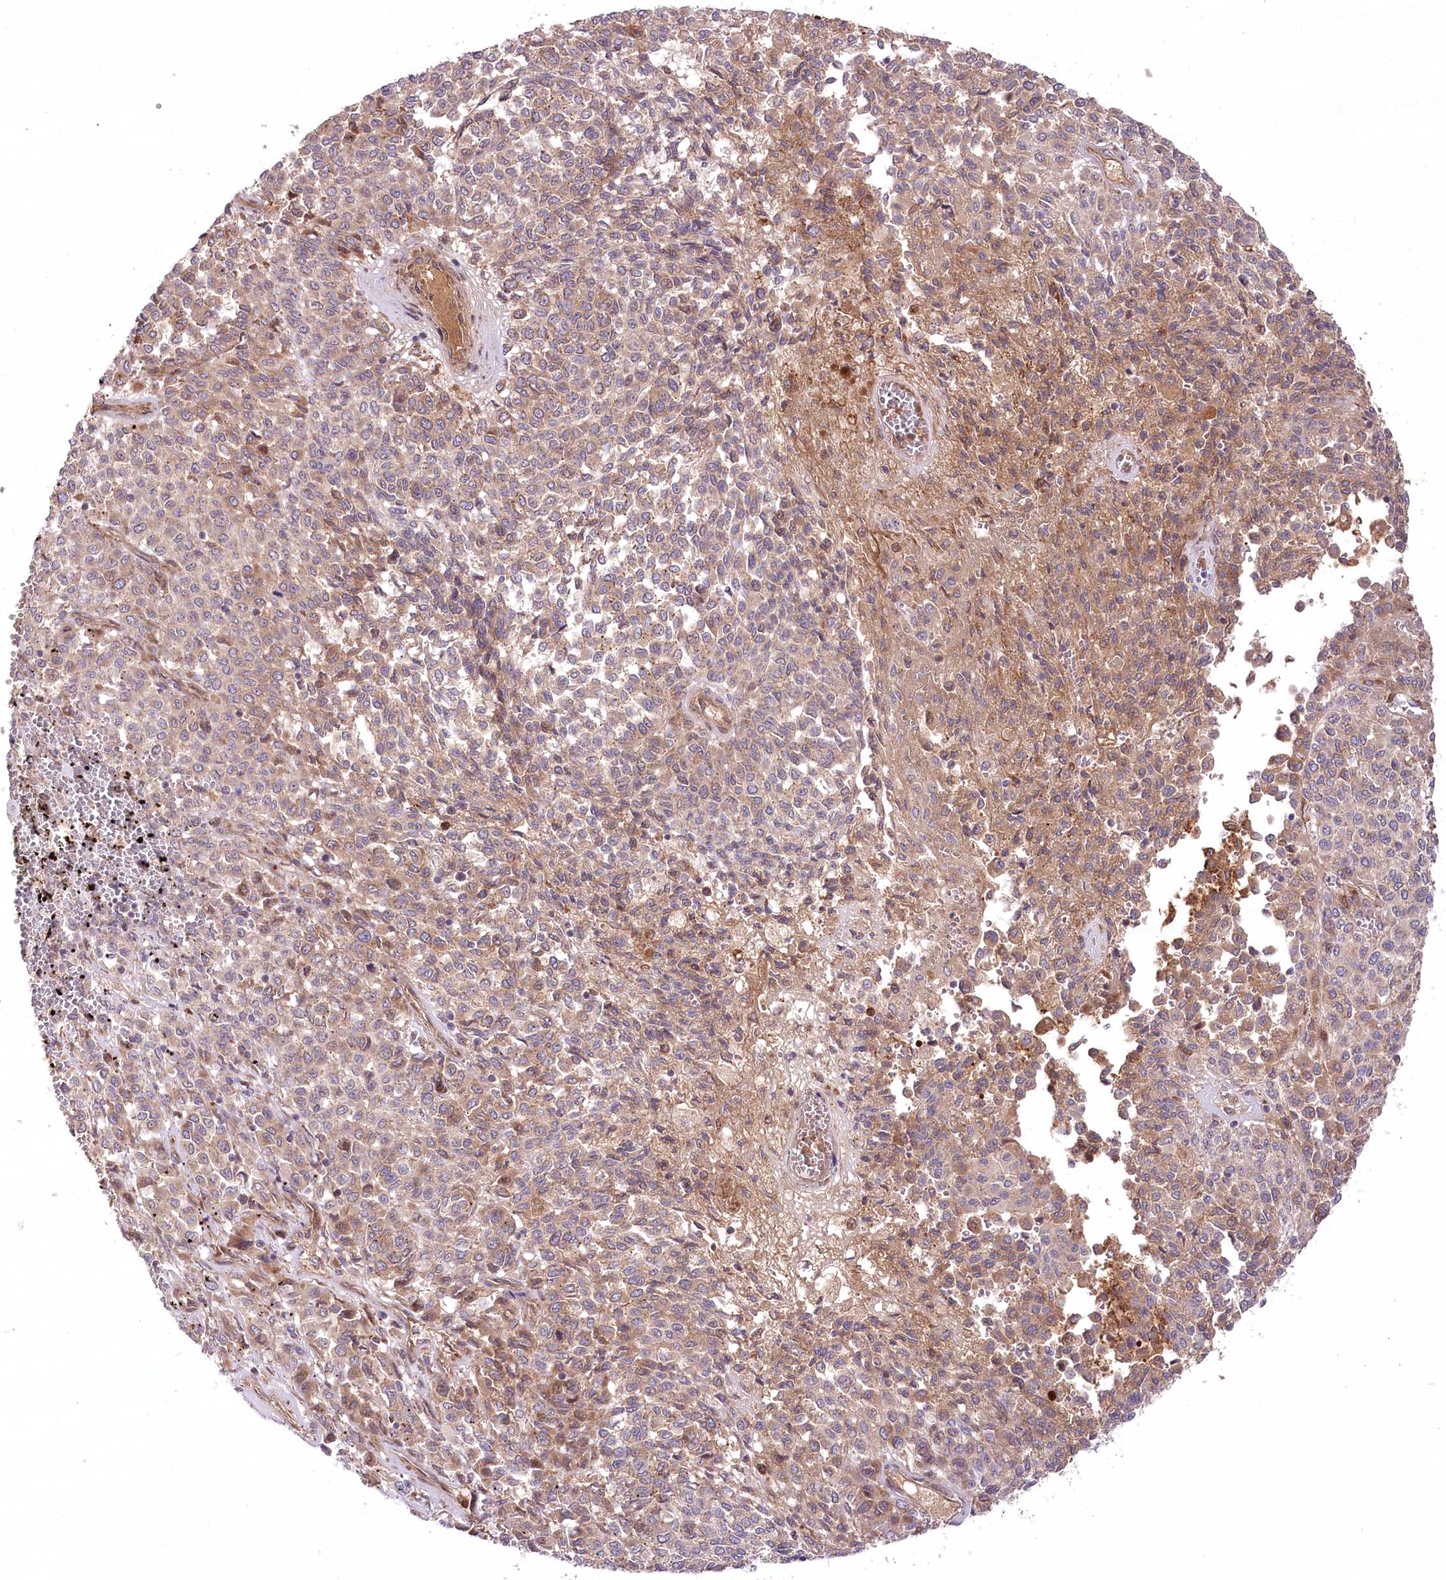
{"staining": {"intensity": "weak", "quantity": ">75%", "location": "cytoplasmic/membranous"}, "tissue": "melanoma", "cell_type": "Tumor cells", "image_type": "cancer", "snomed": [{"axis": "morphology", "description": "Malignant melanoma, Metastatic site"}, {"axis": "topography", "description": "Pancreas"}], "caption": "Protein staining of malignant melanoma (metastatic site) tissue demonstrates weak cytoplasmic/membranous staining in about >75% of tumor cells.", "gene": "PSTK", "patient": {"sex": "female", "age": 30}}